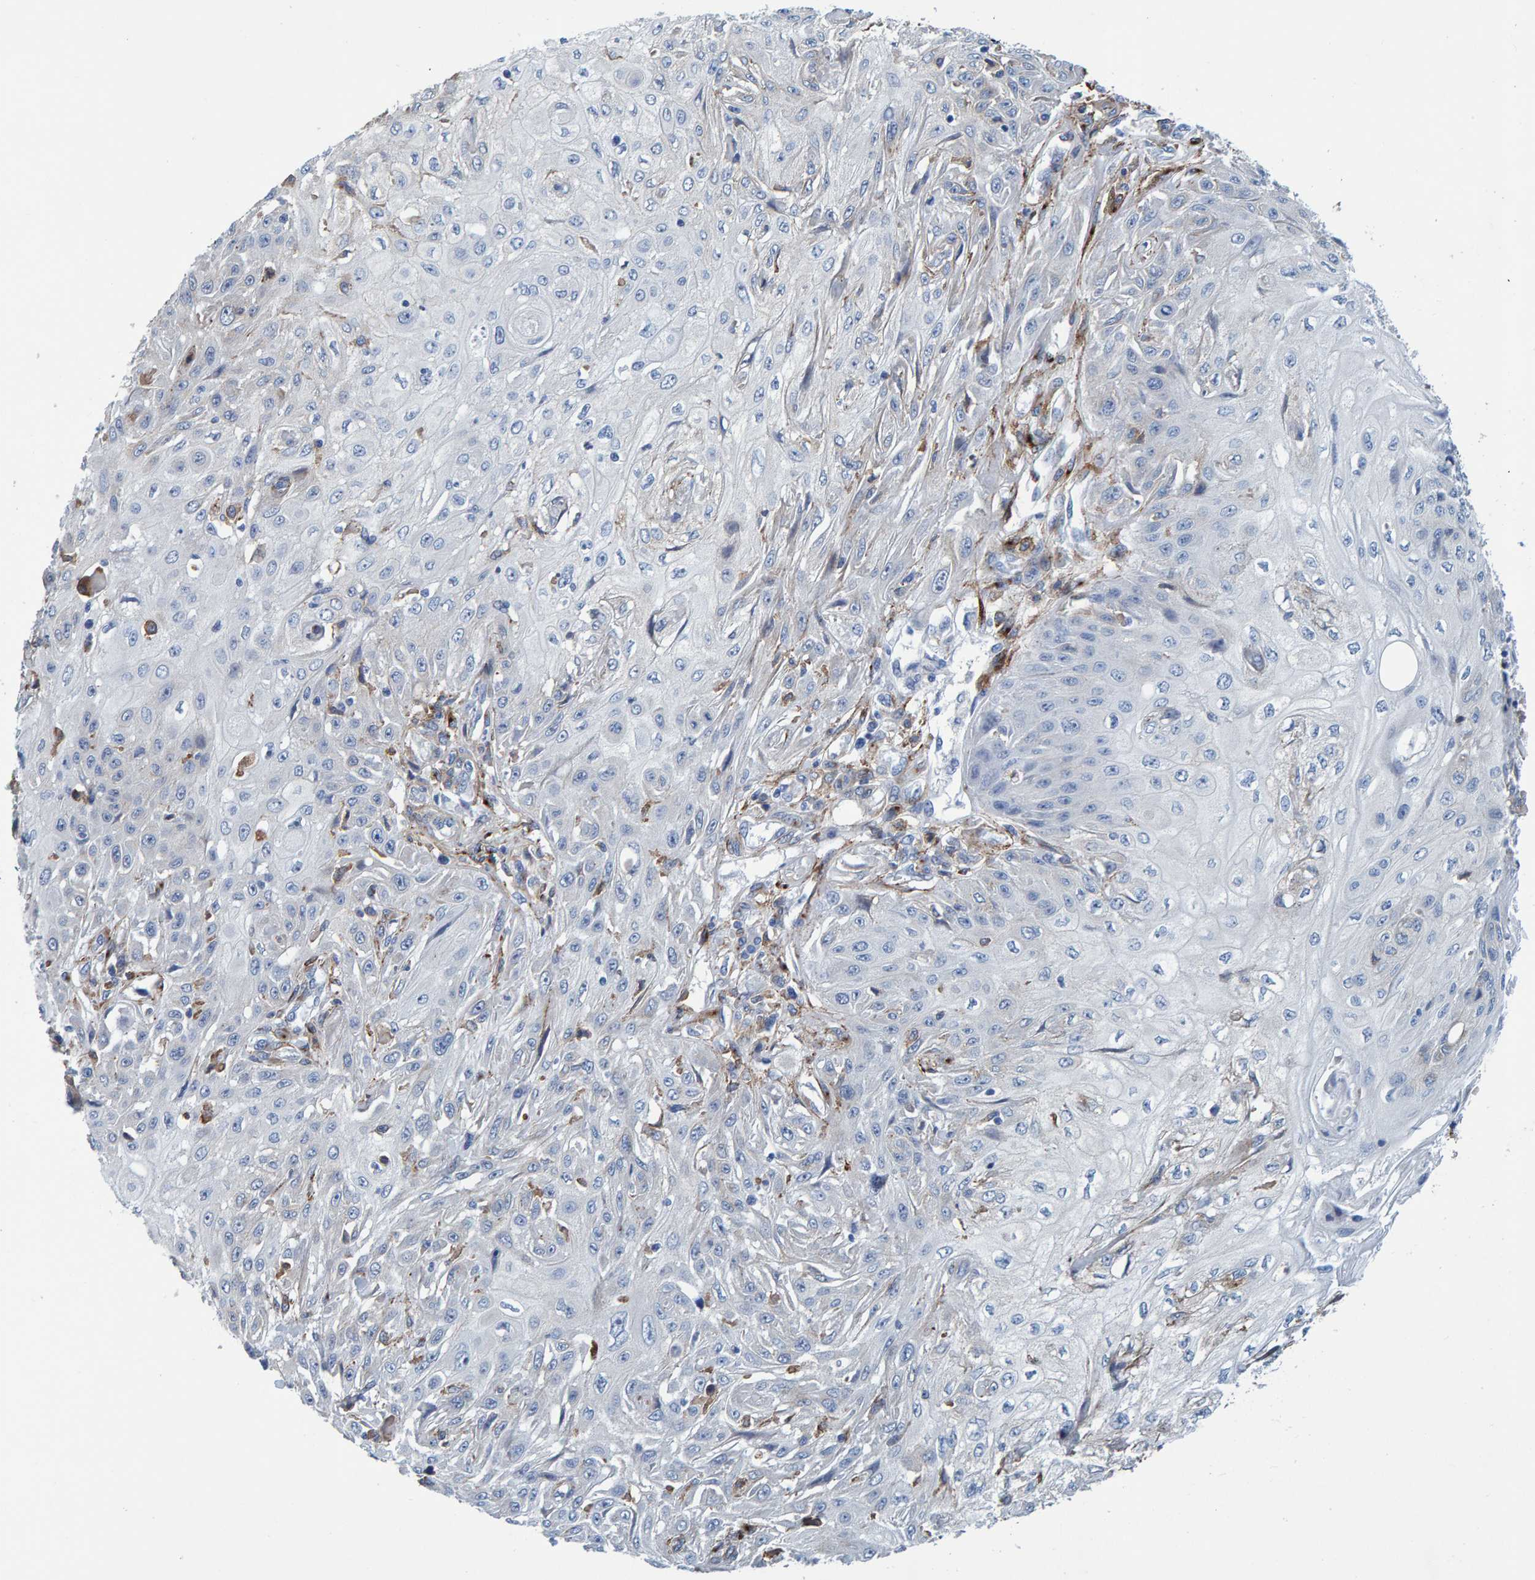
{"staining": {"intensity": "negative", "quantity": "none", "location": "none"}, "tissue": "skin cancer", "cell_type": "Tumor cells", "image_type": "cancer", "snomed": [{"axis": "morphology", "description": "Squamous cell carcinoma, NOS"}, {"axis": "morphology", "description": "Squamous cell carcinoma, metastatic, NOS"}, {"axis": "topography", "description": "Skin"}, {"axis": "topography", "description": "Lymph node"}], "caption": "High magnification brightfield microscopy of skin cancer (squamous cell carcinoma) stained with DAB (3,3'-diaminobenzidine) (brown) and counterstained with hematoxylin (blue): tumor cells show no significant staining.", "gene": "LRP1", "patient": {"sex": "male", "age": 75}}